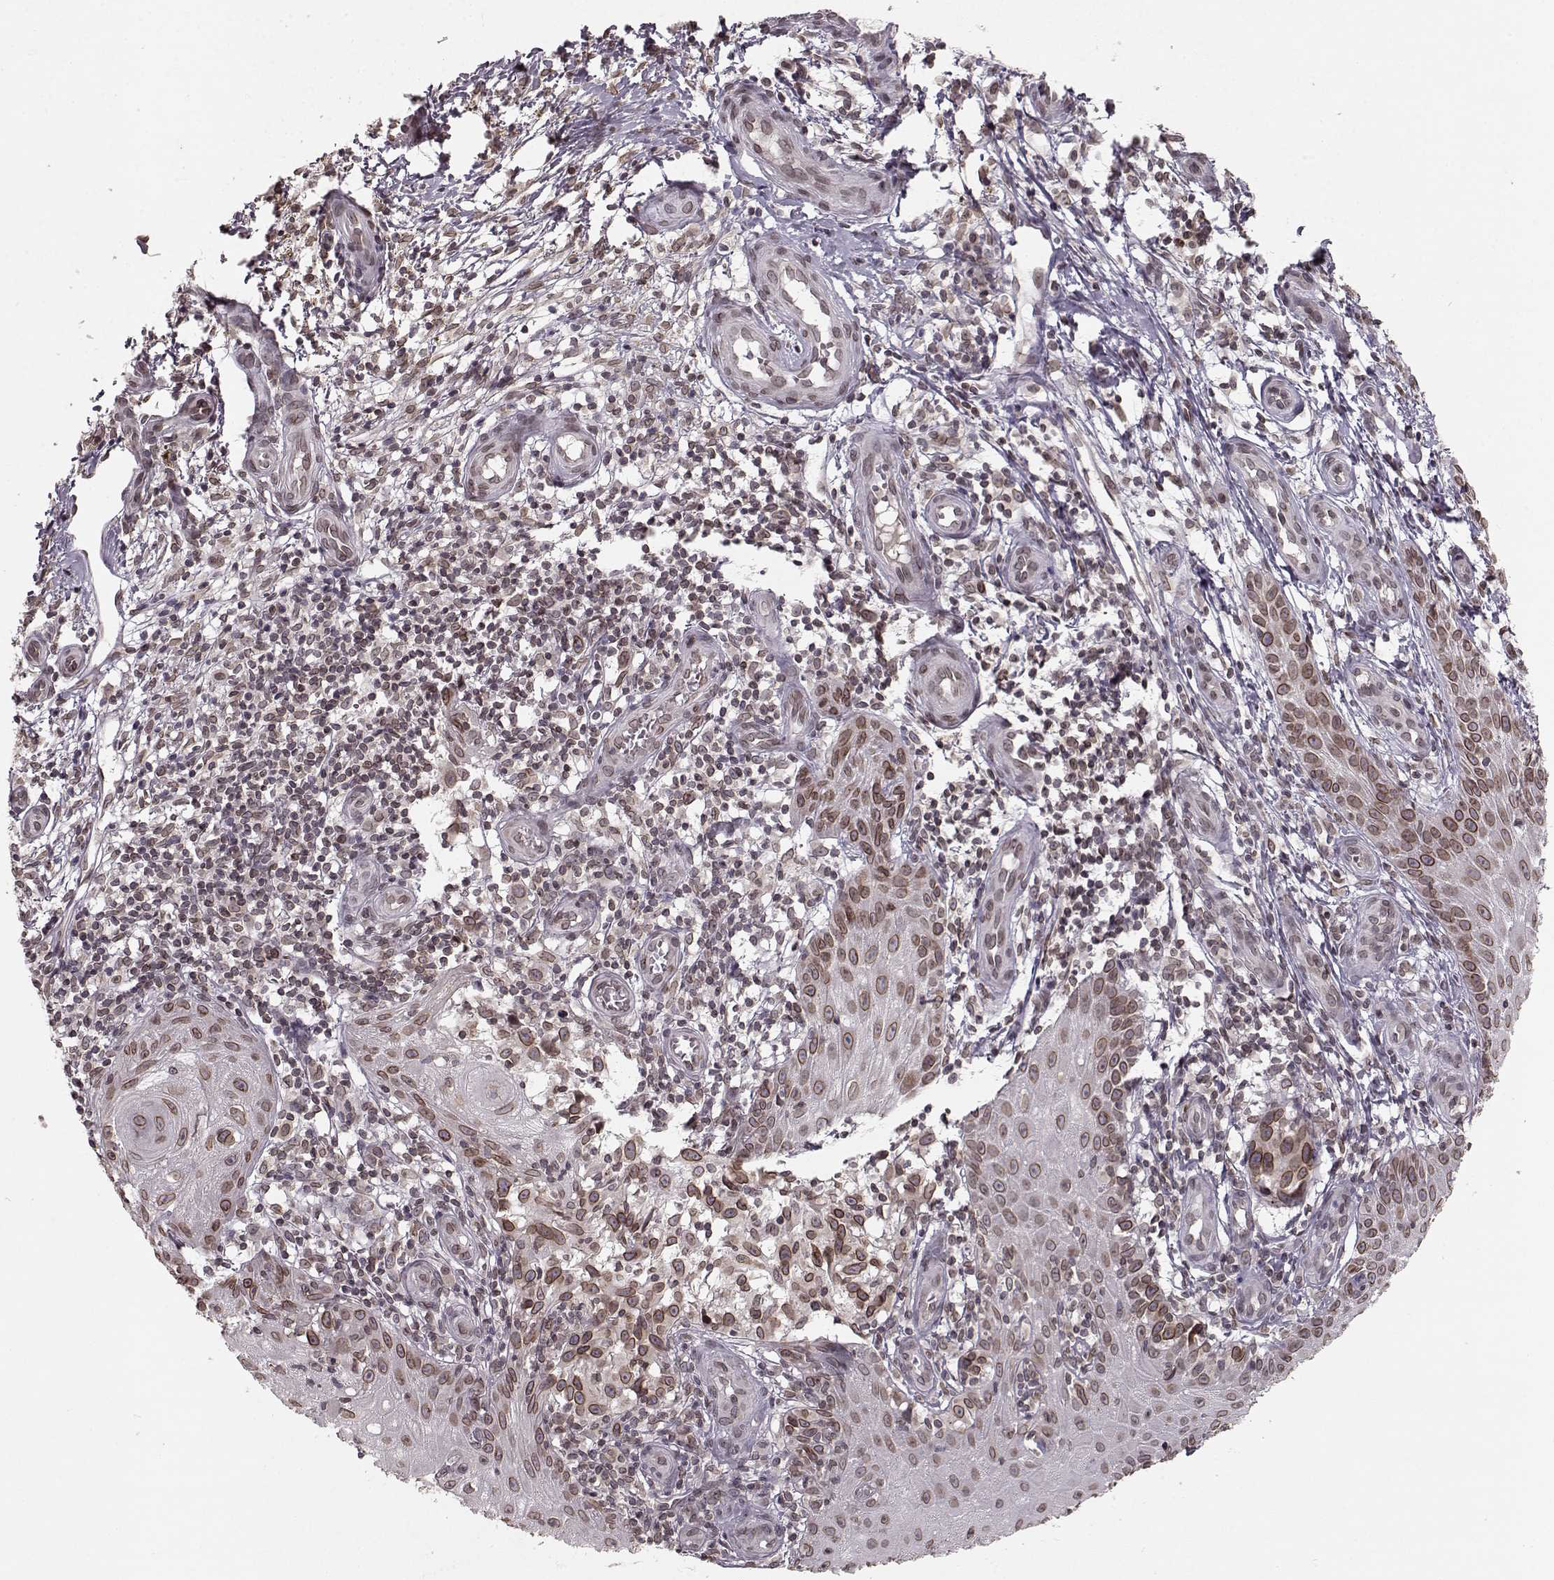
{"staining": {"intensity": "strong", "quantity": ">75%", "location": "cytoplasmic/membranous,nuclear"}, "tissue": "melanoma", "cell_type": "Tumor cells", "image_type": "cancer", "snomed": [{"axis": "morphology", "description": "Malignant melanoma, NOS"}, {"axis": "topography", "description": "Skin"}], "caption": "Protein staining by IHC demonstrates strong cytoplasmic/membranous and nuclear staining in about >75% of tumor cells in malignant melanoma.", "gene": "DCAF12", "patient": {"sex": "female", "age": 53}}